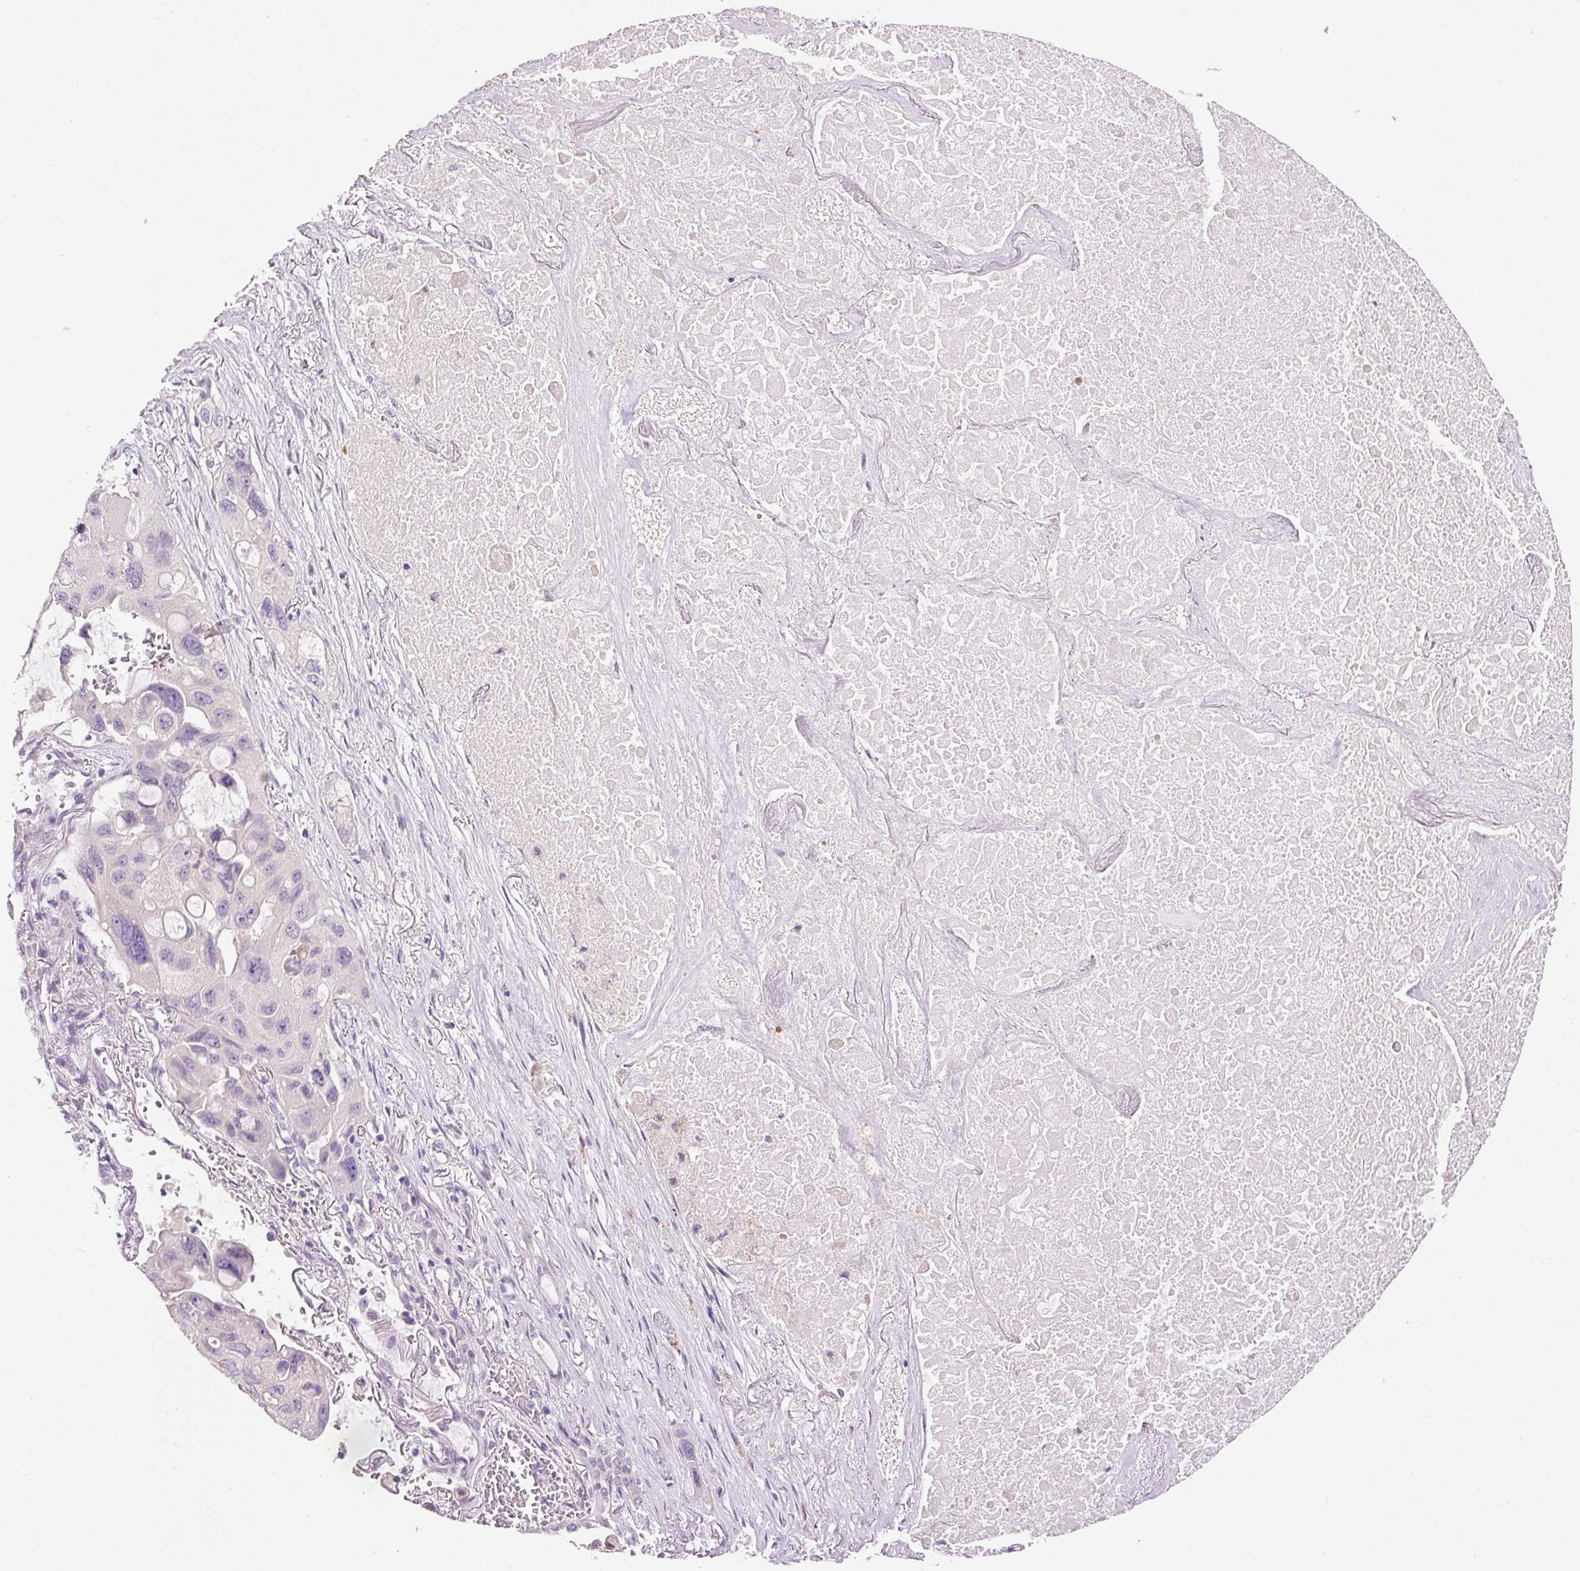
{"staining": {"intensity": "negative", "quantity": "none", "location": "none"}, "tissue": "lung cancer", "cell_type": "Tumor cells", "image_type": "cancer", "snomed": [{"axis": "morphology", "description": "Squamous cell carcinoma, NOS"}, {"axis": "topography", "description": "Lung"}], "caption": "DAB immunohistochemical staining of human squamous cell carcinoma (lung) exhibits no significant positivity in tumor cells.", "gene": "TENT5C", "patient": {"sex": "female", "age": 73}}